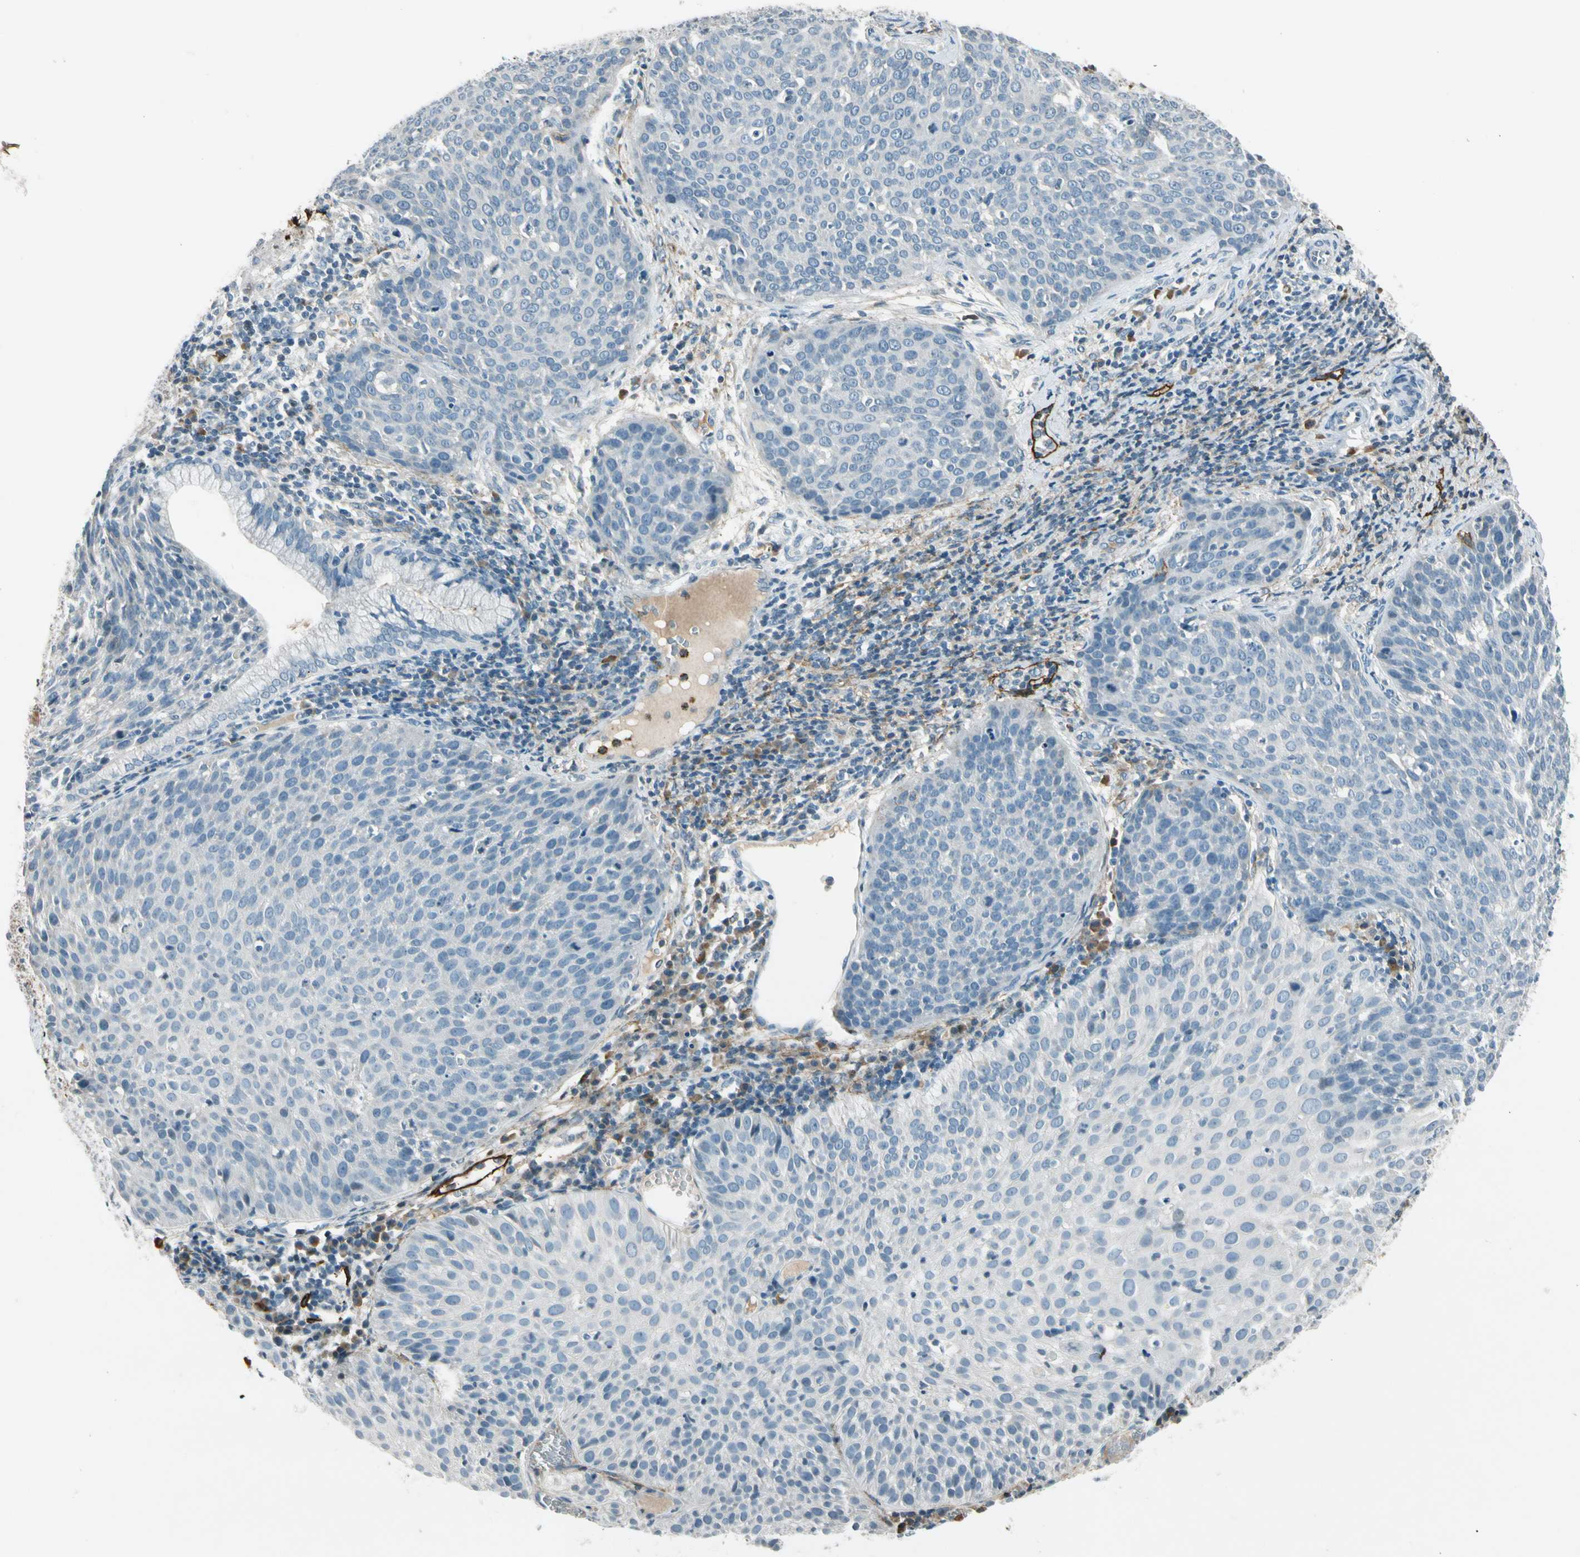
{"staining": {"intensity": "negative", "quantity": "none", "location": "none"}, "tissue": "cervical cancer", "cell_type": "Tumor cells", "image_type": "cancer", "snomed": [{"axis": "morphology", "description": "Squamous cell carcinoma, NOS"}, {"axis": "topography", "description": "Cervix"}], "caption": "Cervical cancer (squamous cell carcinoma) stained for a protein using immunohistochemistry demonstrates no staining tumor cells.", "gene": "PDPN", "patient": {"sex": "female", "age": 38}}